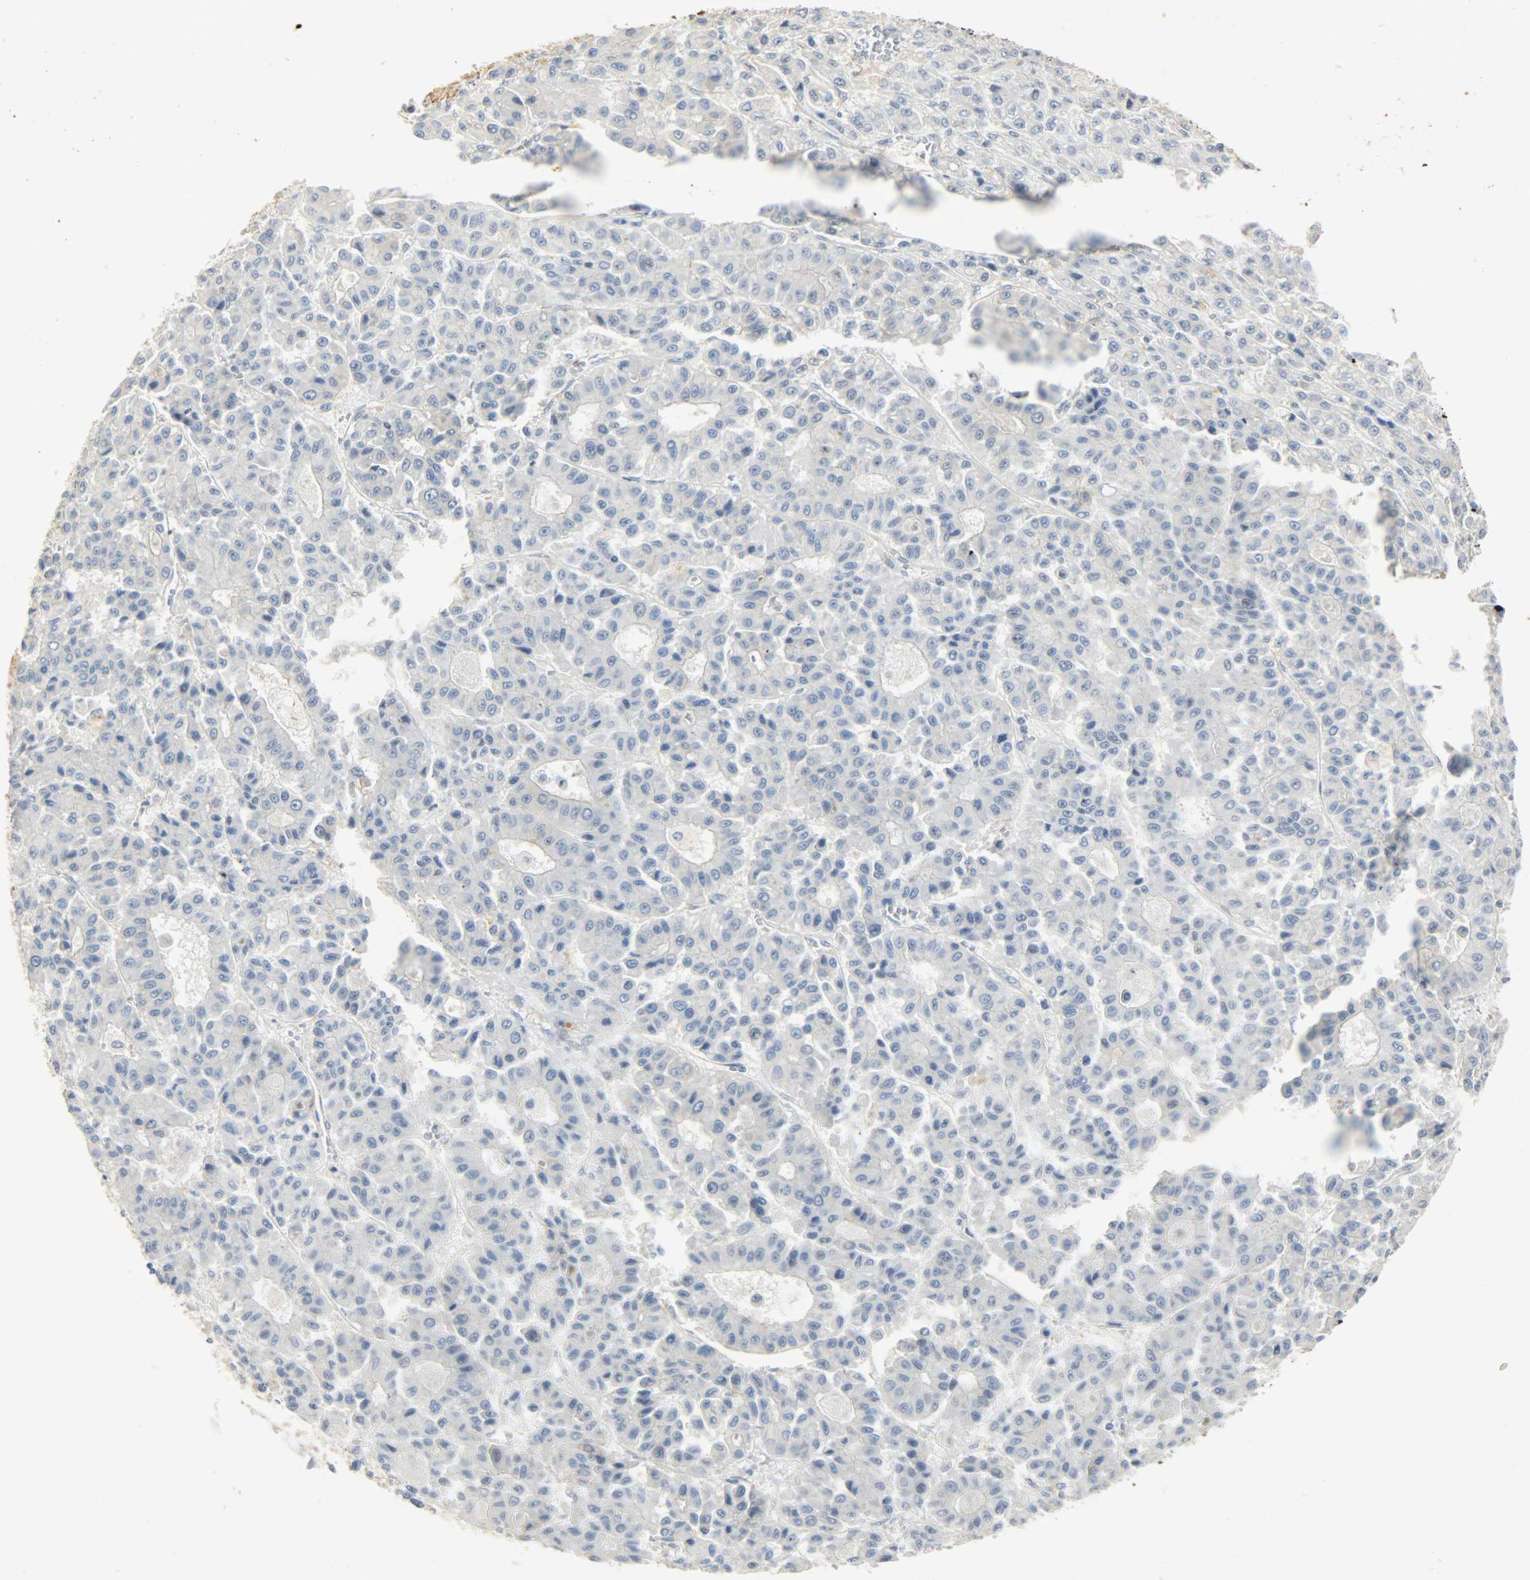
{"staining": {"intensity": "negative", "quantity": "none", "location": "none"}, "tissue": "liver cancer", "cell_type": "Tumor cells", "image_type": "cancer", "snomed": [{"axis": "morphology", "description": "Carcinoma, Hepatocellular, NOS"}, {"axis": "topography", "description": "Liver"}], "caption": "IHC micrograph of hepatocellular carcinoma (liver) stained for a protein (brown), which displays no staining in tumor cells.", "gene": "USP13", "patient": {"sex": "male", "age": 70}}